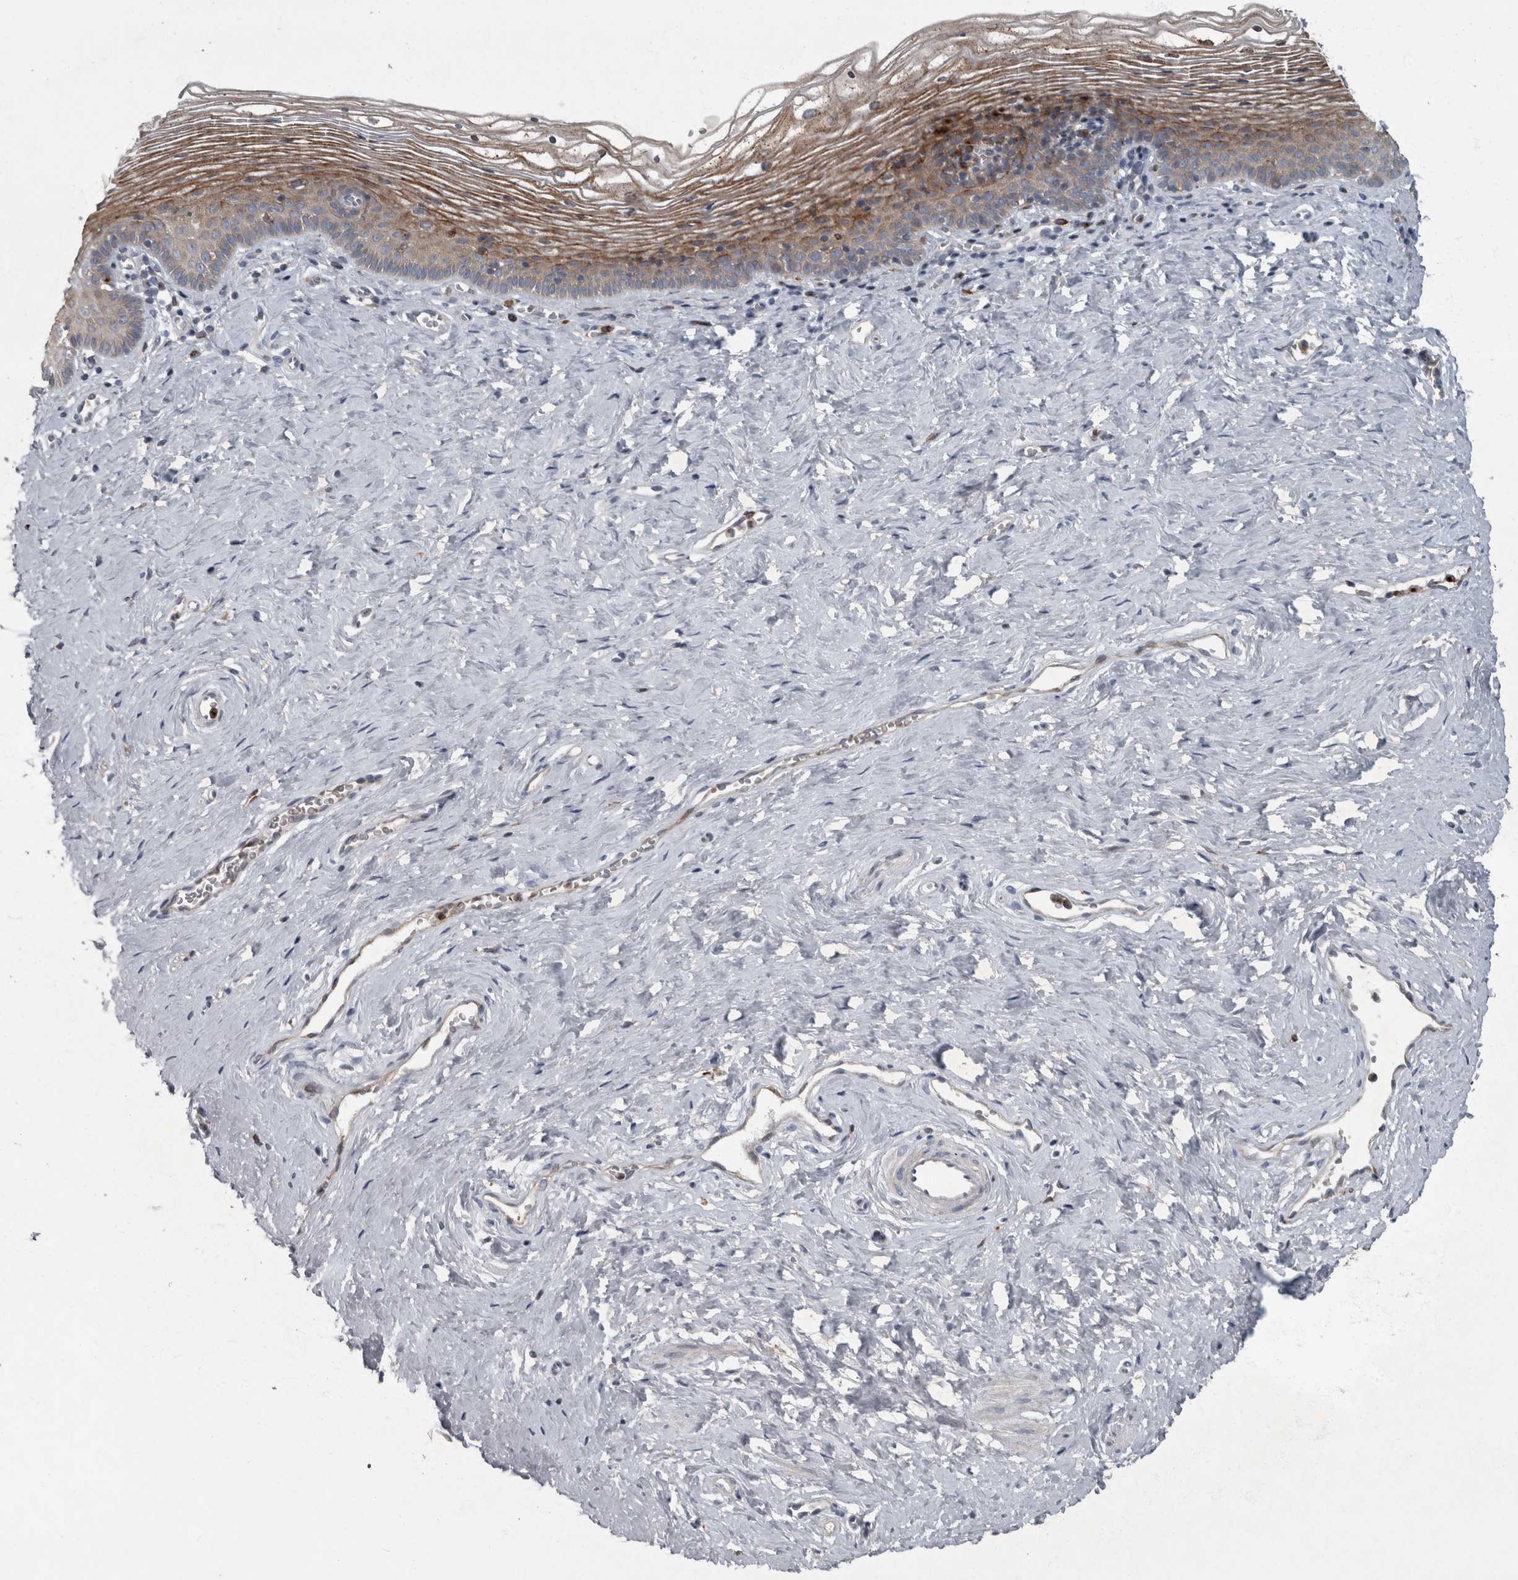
{"staining": {"intensity": "moderate", "quantity": ">75%", "location": "cytoplasmic/membranous"}, "tissue": "vagina", "cell_type": "Squamous epithelial cells", "image_type": "normal", "snomed": [{"axis": "morphology", "description": "Normal tissue, NOS"}, {"axis": "topography", "description": "Vagina"}], "caption": "Immunohistochemistry micrograph of normal vagina stained for a protein (brown), which exhibits medium levels of moderate cytoplasmic/membranous staining in approximately >75% of squamous epithelial cells.", "gene": "CDC42BPG", "patient": {"sex": "female", "age": 32}}